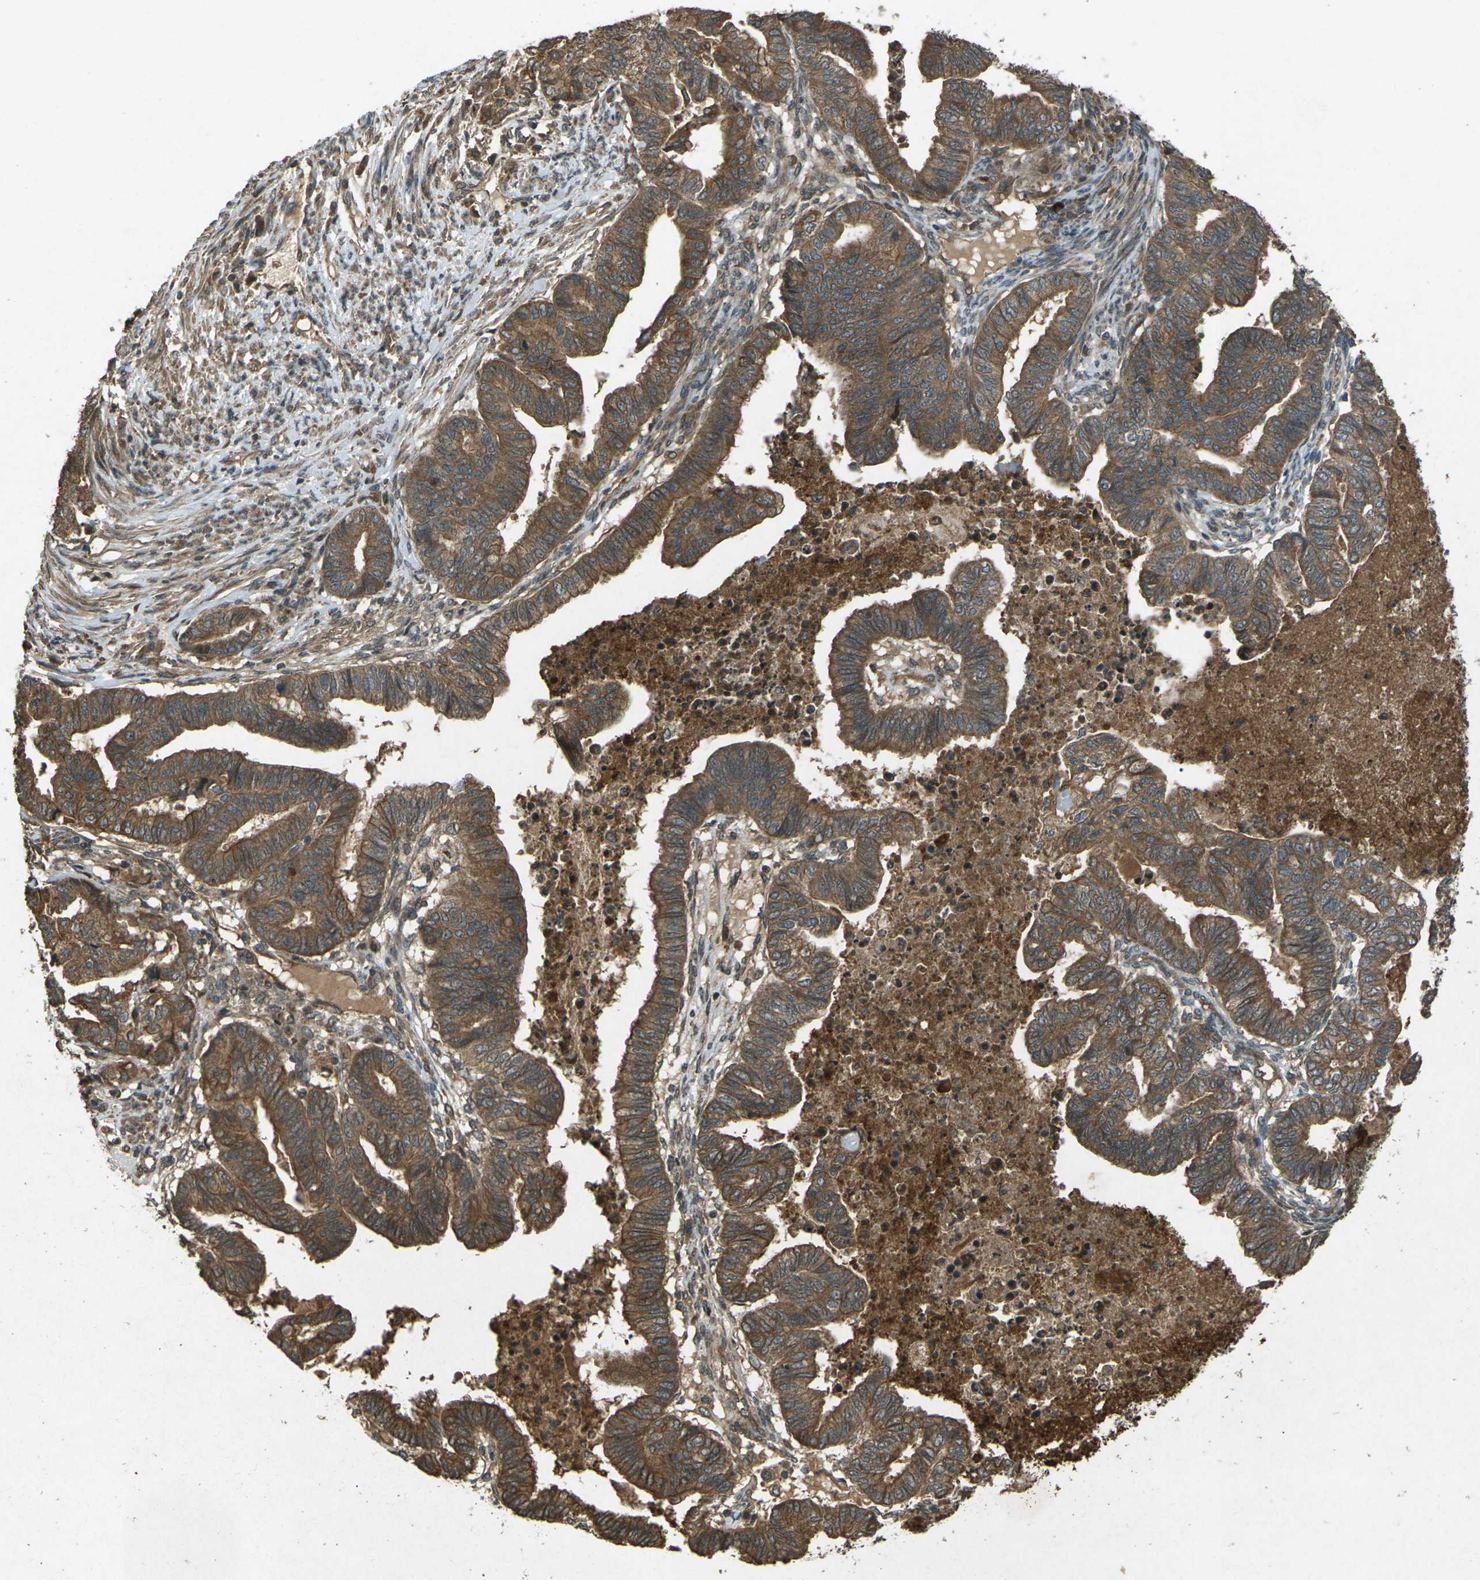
{"staining": {"intensity": "strong", "quantity": ">75%", "location": "cytoplasmic/membranous"}, "tissue": "endometrial cancer", "cell_type": "Tumor cells", "image_type": "cancer", "snomed": [{"axis": "morphology", "description": "Adenocarcinoma, NOS"}, {"axis": "topography", "description": "Endometrium"}], "caption": "Immunohistochemistry (IHC) histopathology image of neoplastic tissue: endometrial adenocarcinoma stained using immunohistochemistry reveals high levels of strong protein expression localized specifically in the cytoplasmic/membranous of tumor cells, appearing as a cytoplasmic/membranous brown color.", "gene": "TAP1", "patient": {"sex": "female", "age": 79}}